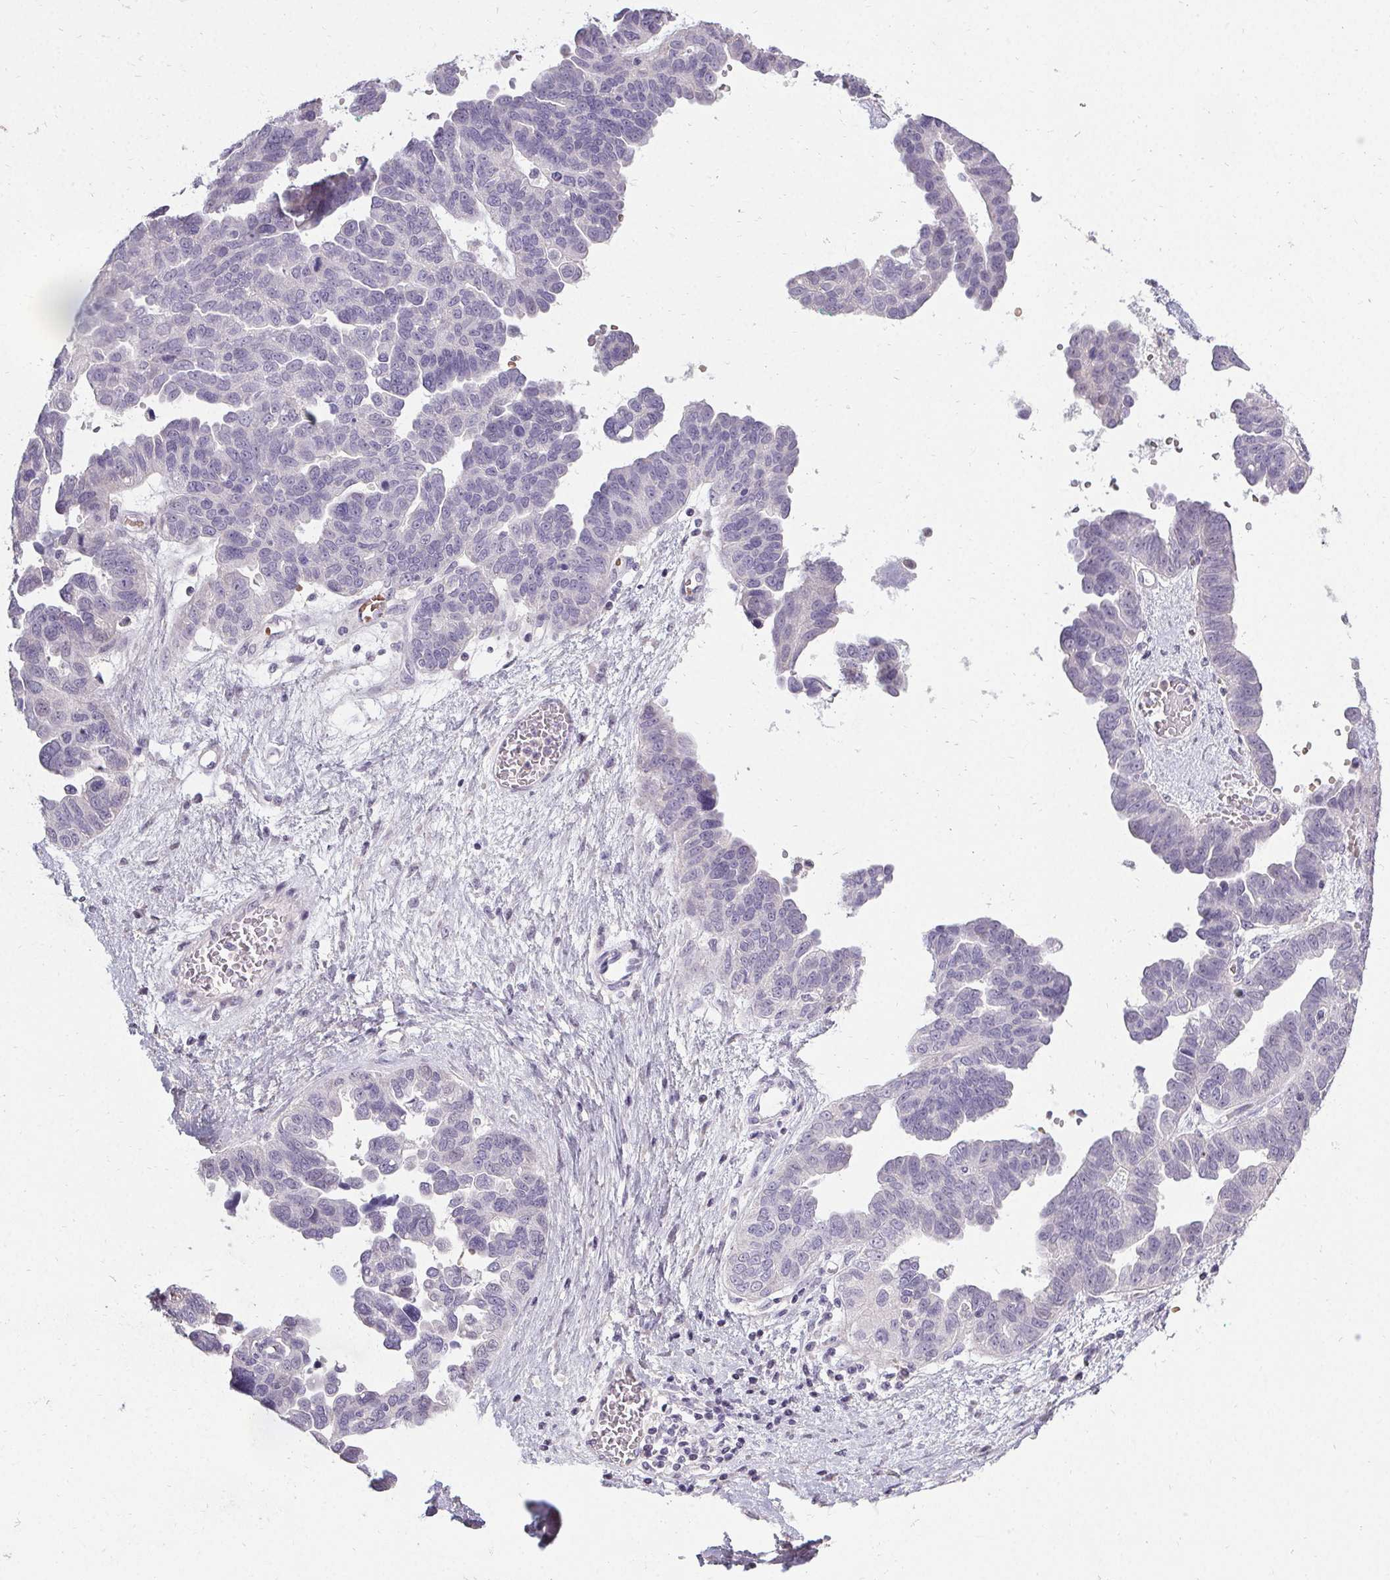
{"staining": {"intensity": "negative", "quantity": "none", "location": "none"}, "tissue": "ovarian cancer", "cell_type": "Tumor cells", "image_type": "cancer", "snomed": [{"axis": "morphology", "description": "Cystadenocarcinoma, serous, NOS"}, {"axis": "topography", "description": "Ovary"}], "caption": "Ovarian cancer (serous cystadenocarcinoma) was stained to show a protein in brown. There is no significant expression in tumor cells.", "gene": "PMEL", "patient": {"sex": "female", "age": 64}}